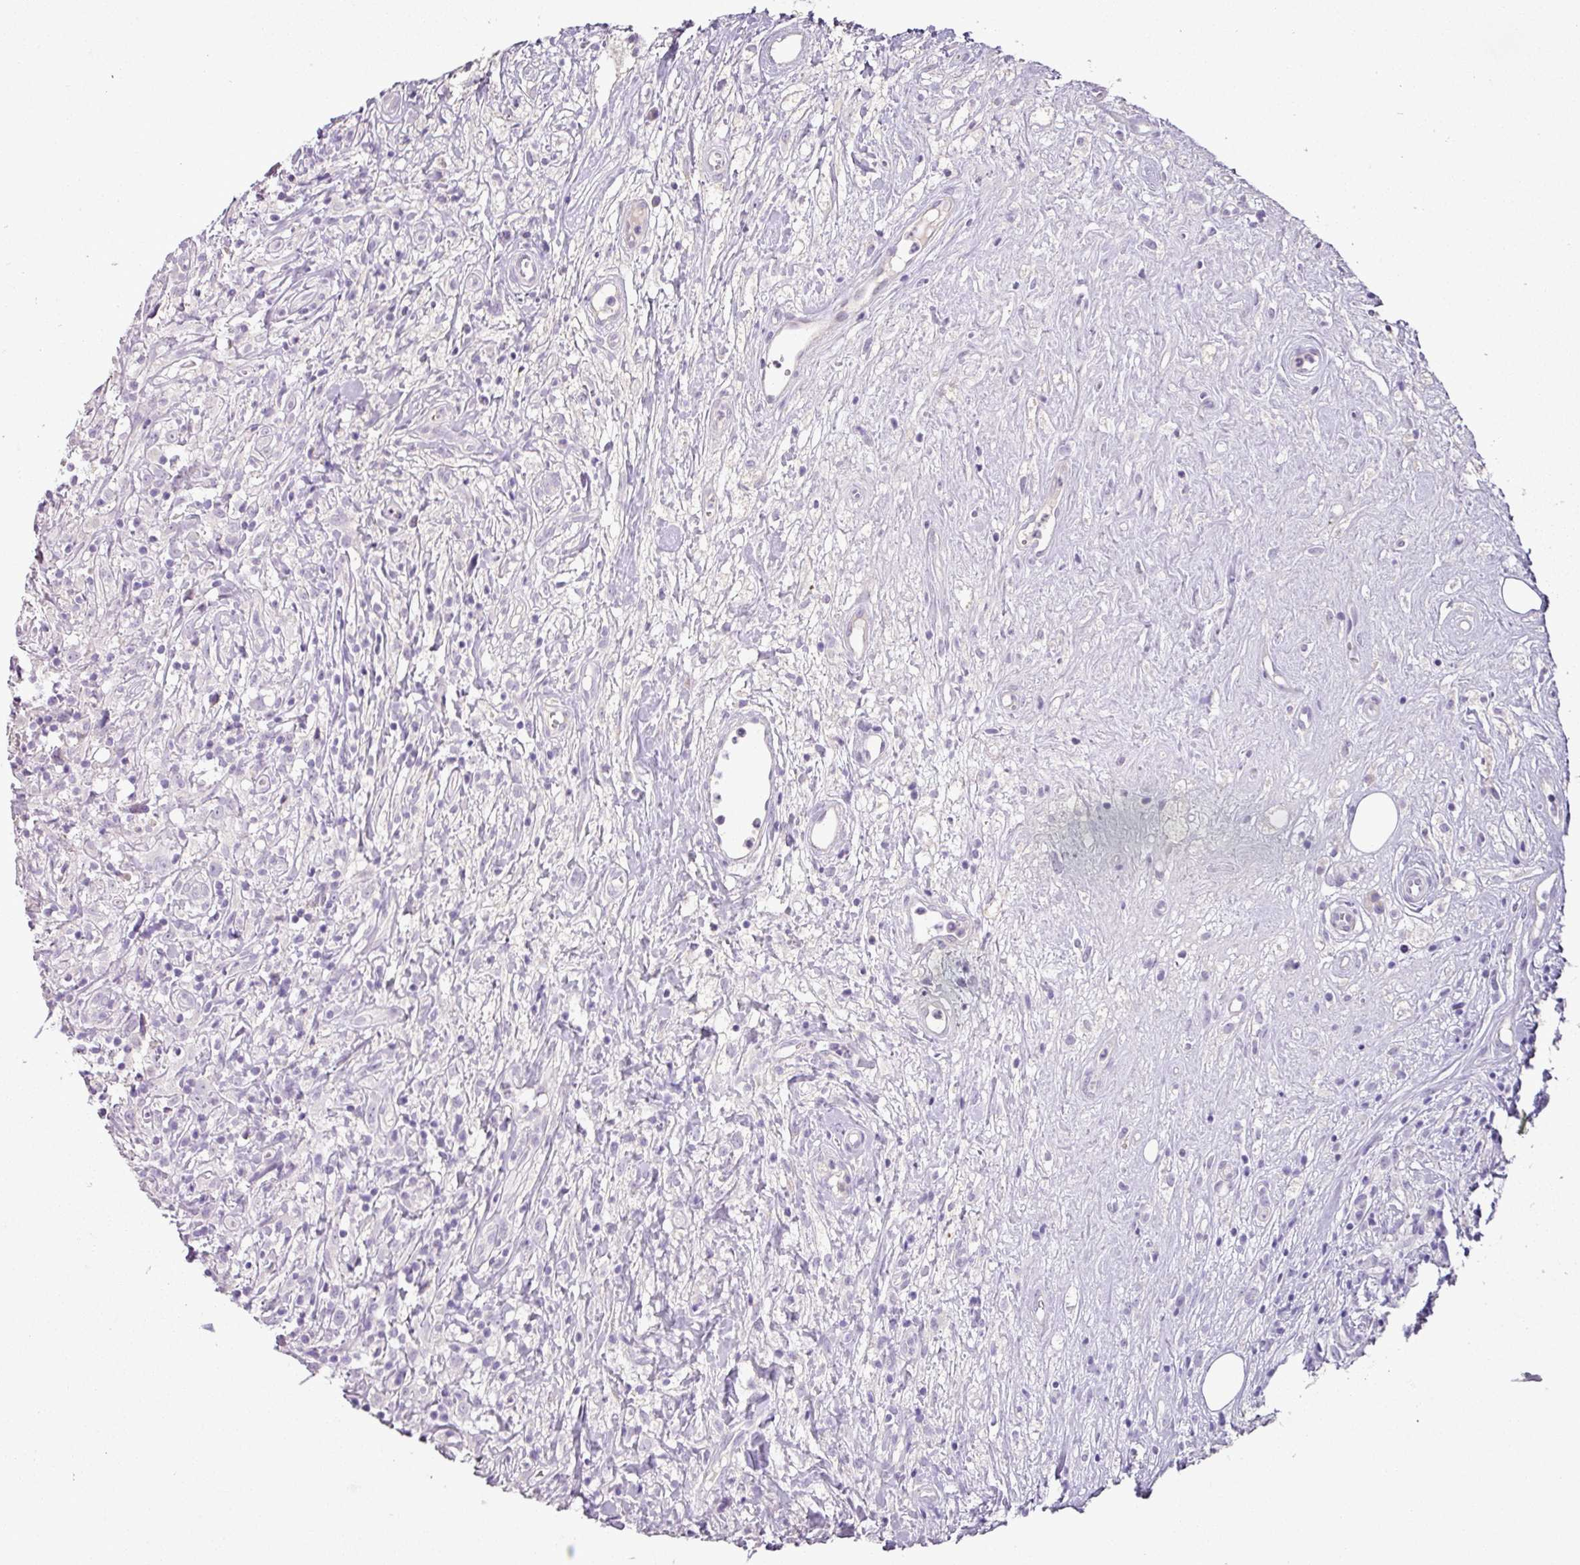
{"staining": {"intensity": "negative", "quantity": "none", "location": "none"}, "tissue": "lymphoma", "cell_type": "Tumor cells", "image_type": "cancer", "snomed": [{"axis": "morphology", "description": "Hodgkin's disease, NOS"}, {"axis": "topography", "description": "No Tissue"}], "caption": "Tumor cells show no significant protein positivity in lymphoma.", "gene": "BRINP2", "patient": {"sex": "female", "age": 21}}